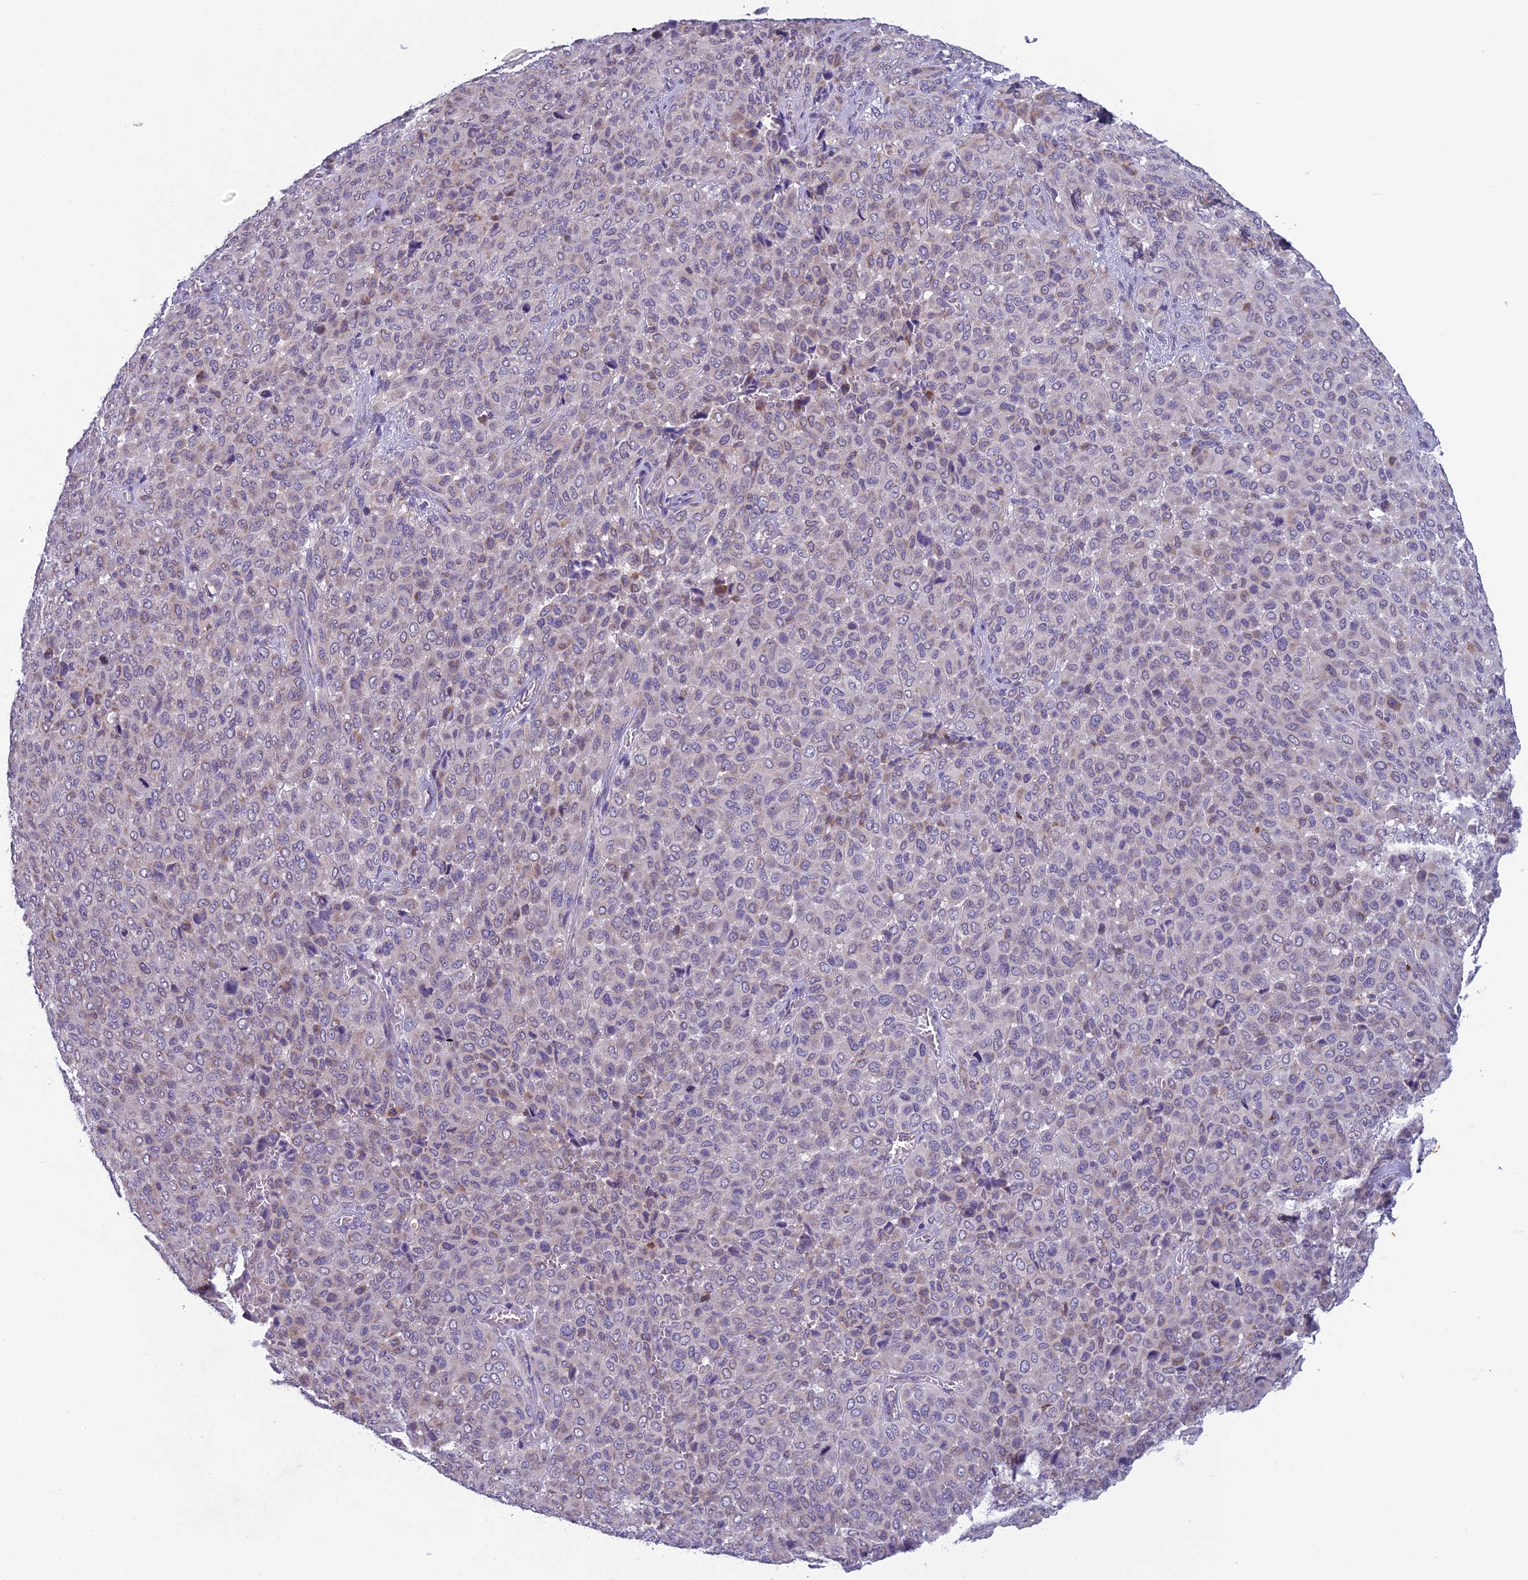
{"staining": {"intensity": "negative", "quantity": "none", "location": "none"}, "tissue": "melanoma", "cell_type": "Tumor cells", "image_type": "cancer", "snomed": [{"axis": "morphology", "description": "Malignant melanoma, Metastatic site"}, {"axis": "topography", "description": "Skin"}], "caption": "An image of malignant melanoma (metastatic site) stained for a protein exhibits no brown staining in tumor cells.", "gene": "ENSG00000188897", "patient": {"sex": "female", "age": 81}}